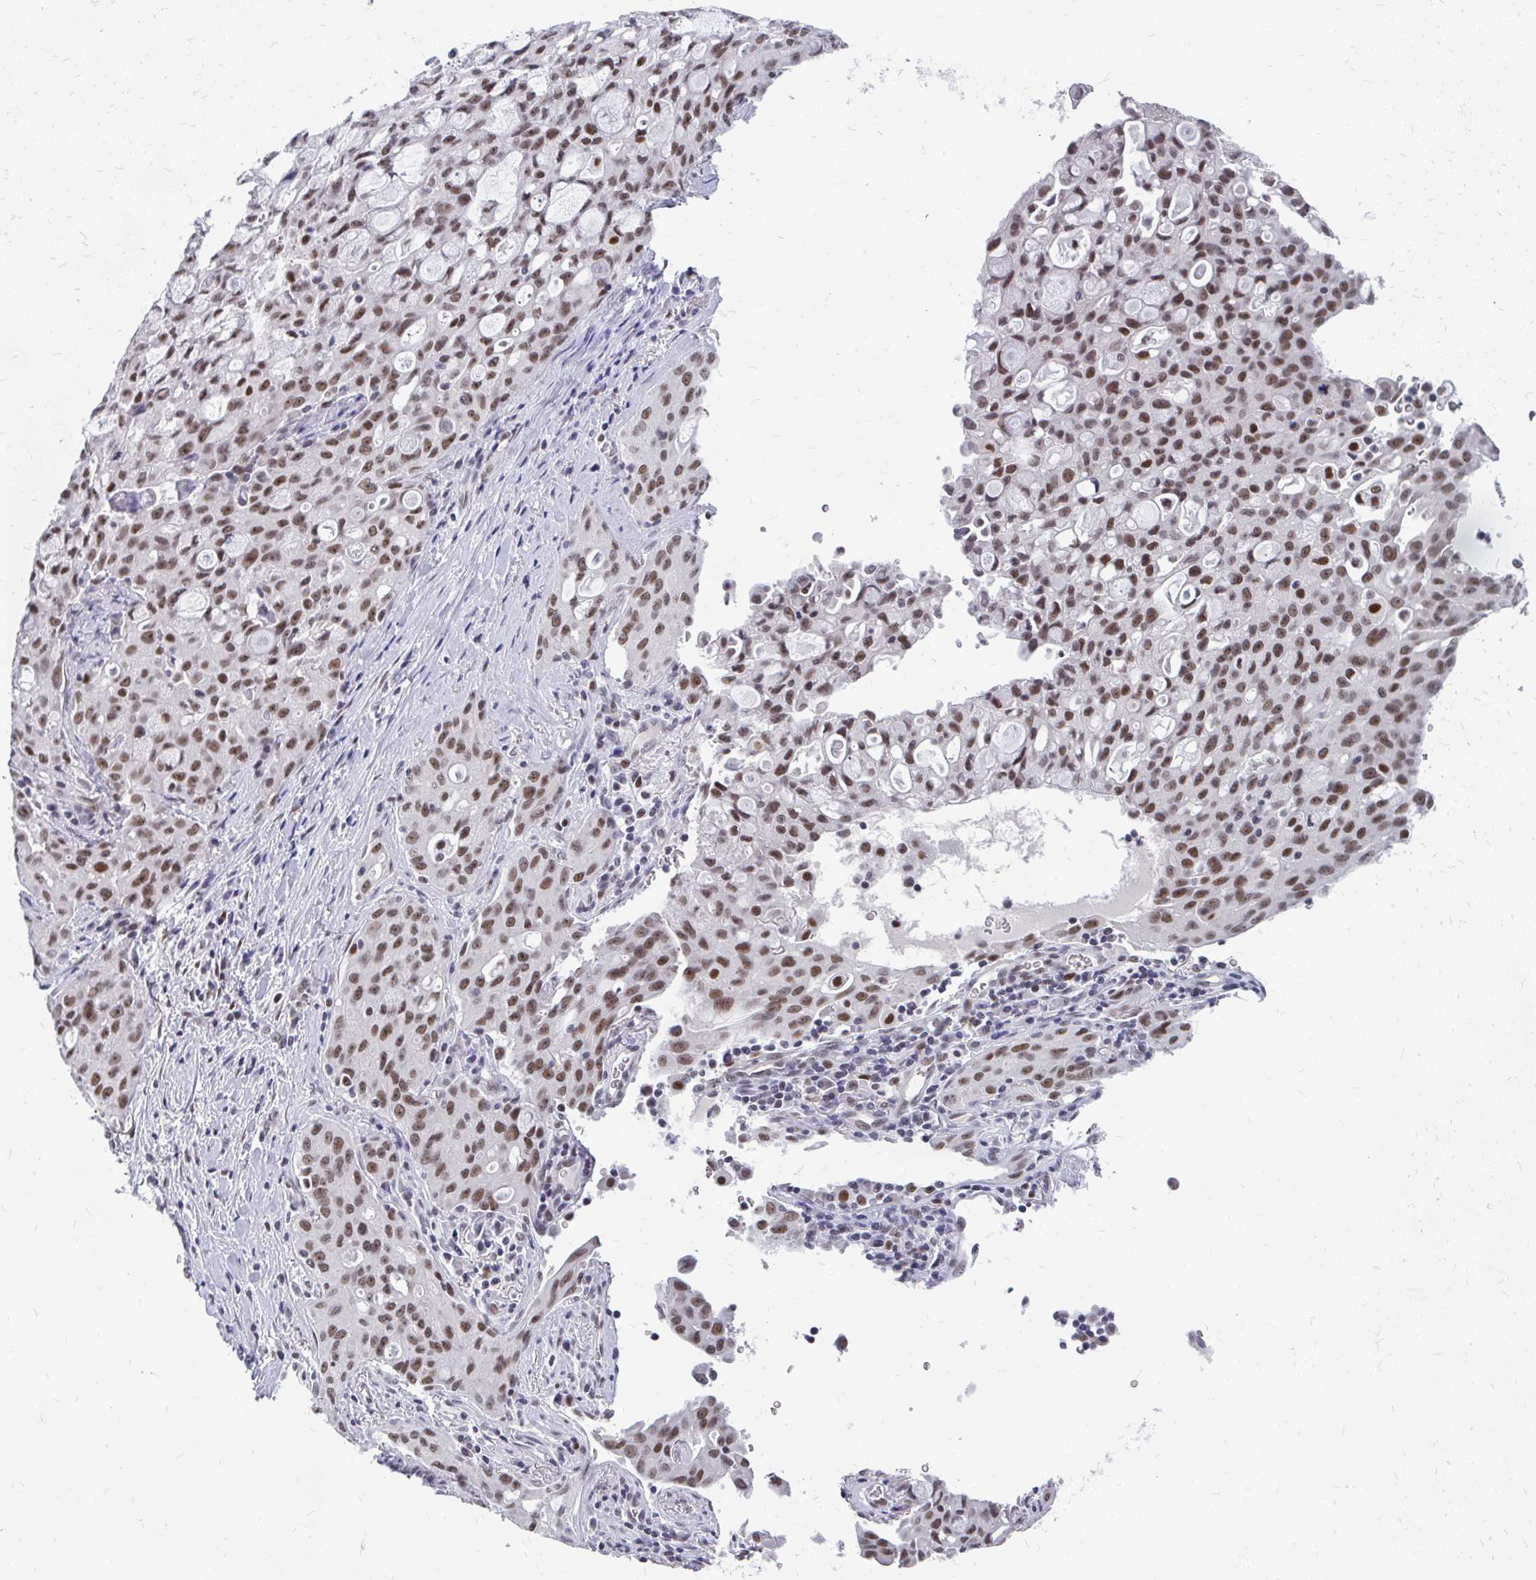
{"staining": {"intensity": "moderate", "quantity": ">75%", "location": "nuclear"}, "tissue": "lung cancer", "cell_type": "Tumor cells", "image_type": "cancer", "snomed": [{"axis": "morphology", "description": "Adenocarcinoma, NOS"}, {"axis": "topography", "description": "Lung"}], "caption": "There is medium levels of moderate nuclear staining in tumor cells of adenocarcinoma (lung), as demonstrated by immunohistochemical staining (brown color).", "gene": "GTF2H1", "patient": {"sex": "female", "age": 44}}